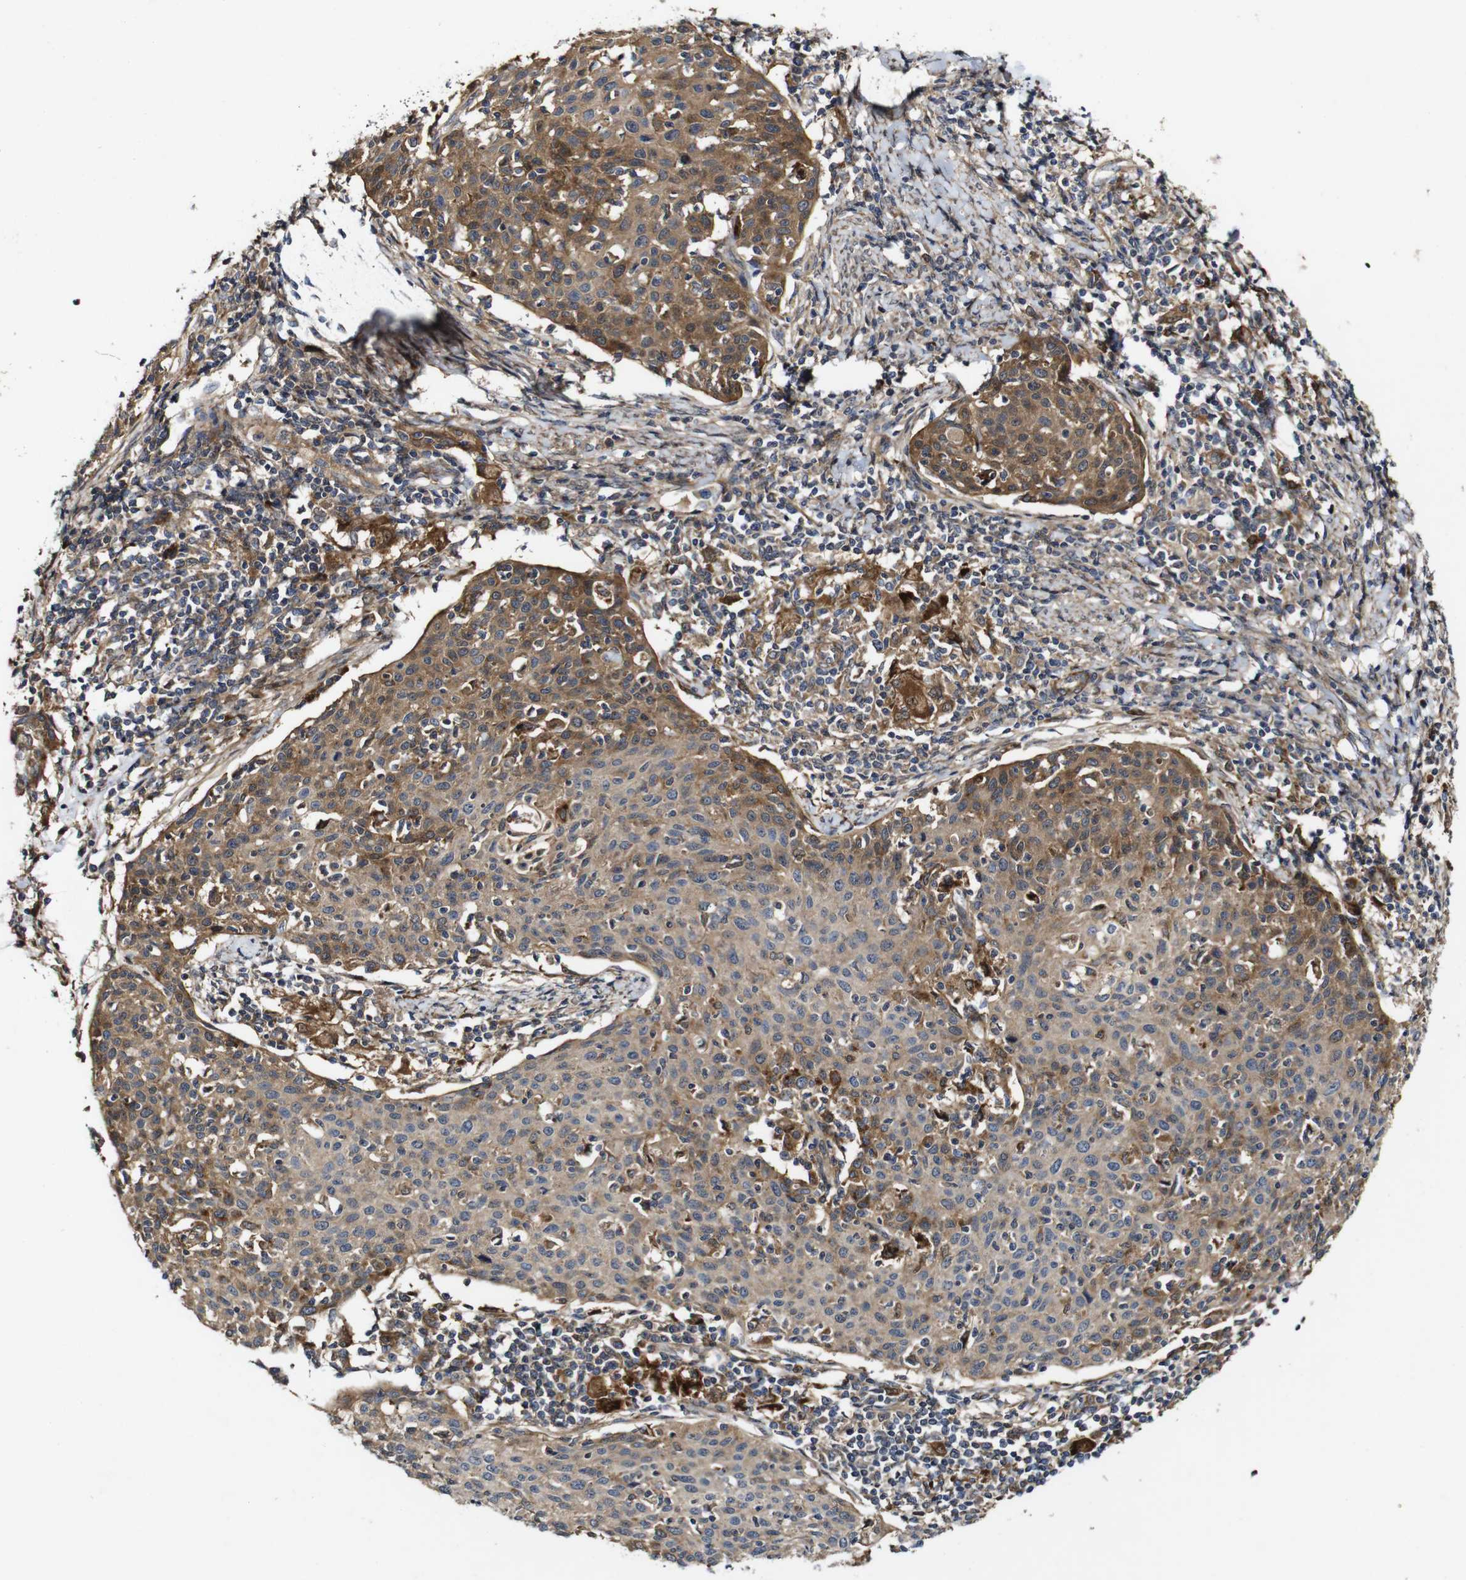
{"staining": {"intensity": "moderate", "quantity": ">75%", "location": "cytoplasmic/membranous"}, "tissue": "cervical cancer", "cell_type": "Tumor cells", "image_type": "cancer", "snomed": [{"axis": "morphology", "description": "Squamous cell carcinoma, NOS"}, {"axis": "topography", "description": "Cervix"}], "caption": "Protein staining by immunohistochemistry reveals moderate cytoplasmic/membranous positivity in about >75% of tumor cells in cervical cancer (squamous cell carcinoma). The staining was performed using DAB (3,3'-diaminobenzidine), with brown indicating positive protein expression. Nuclei are stained blue with hematoxylin.", "gene": "GSDME", "patient": {"sex": "female", "age": 38}}